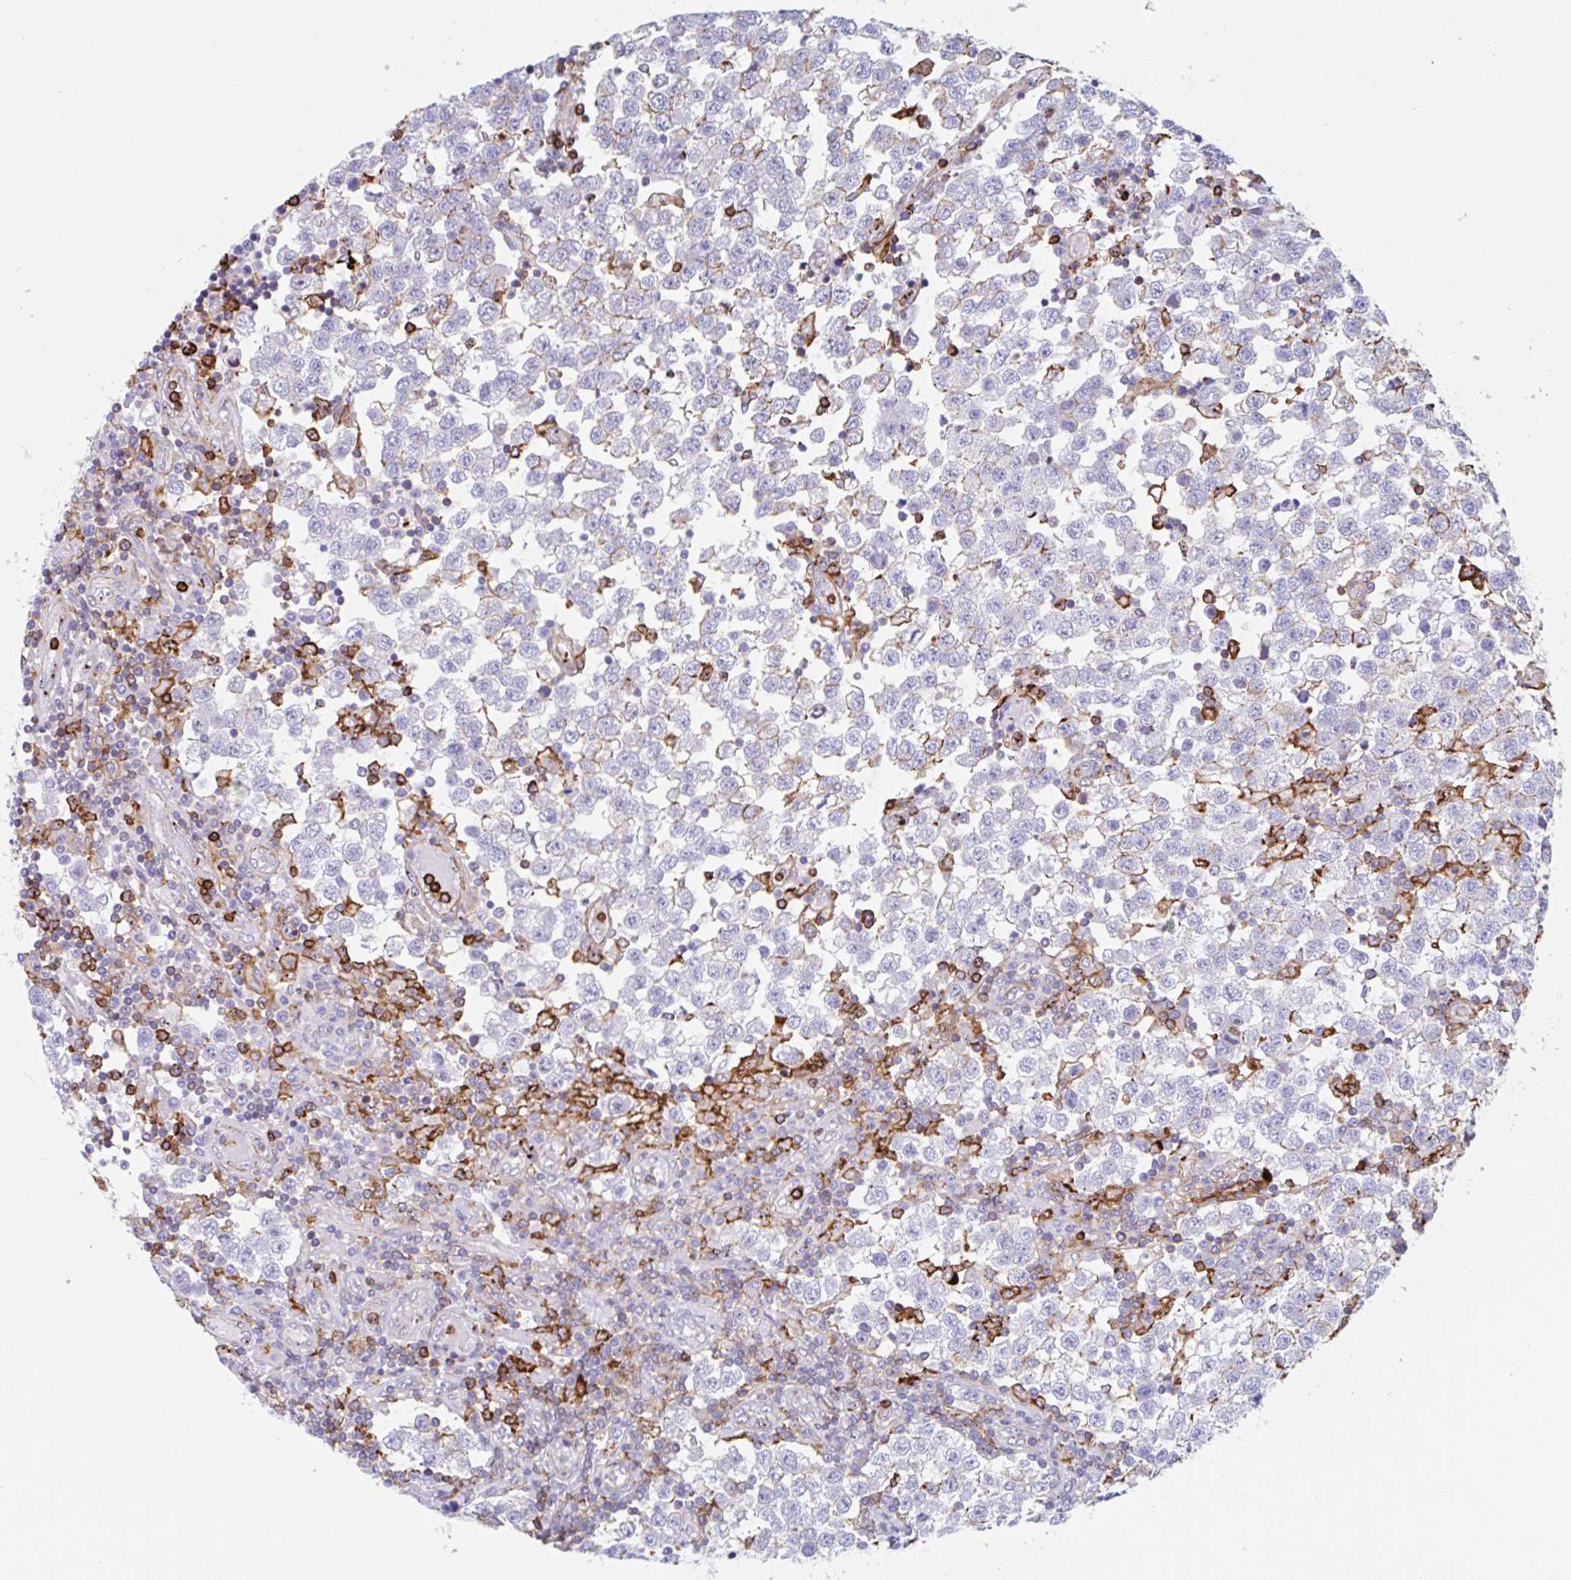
{"staining": {"intensity": "negative", "quantity": "none", "location": "none"}, "tissue": "testis cancer", "cell_type": "Tumor cells", "image_type": "cancer", "snomed": [{"axis": "morphology", "description": "Seminoma, NOS"}, {"axis": "topography", "description": "Testis"}], "caption": "The micrograph reveals no significant positivity in tumor cells of testis seminoma.", "gene": "EFHD1", "patient": {"sex": "male", "age": 34}}